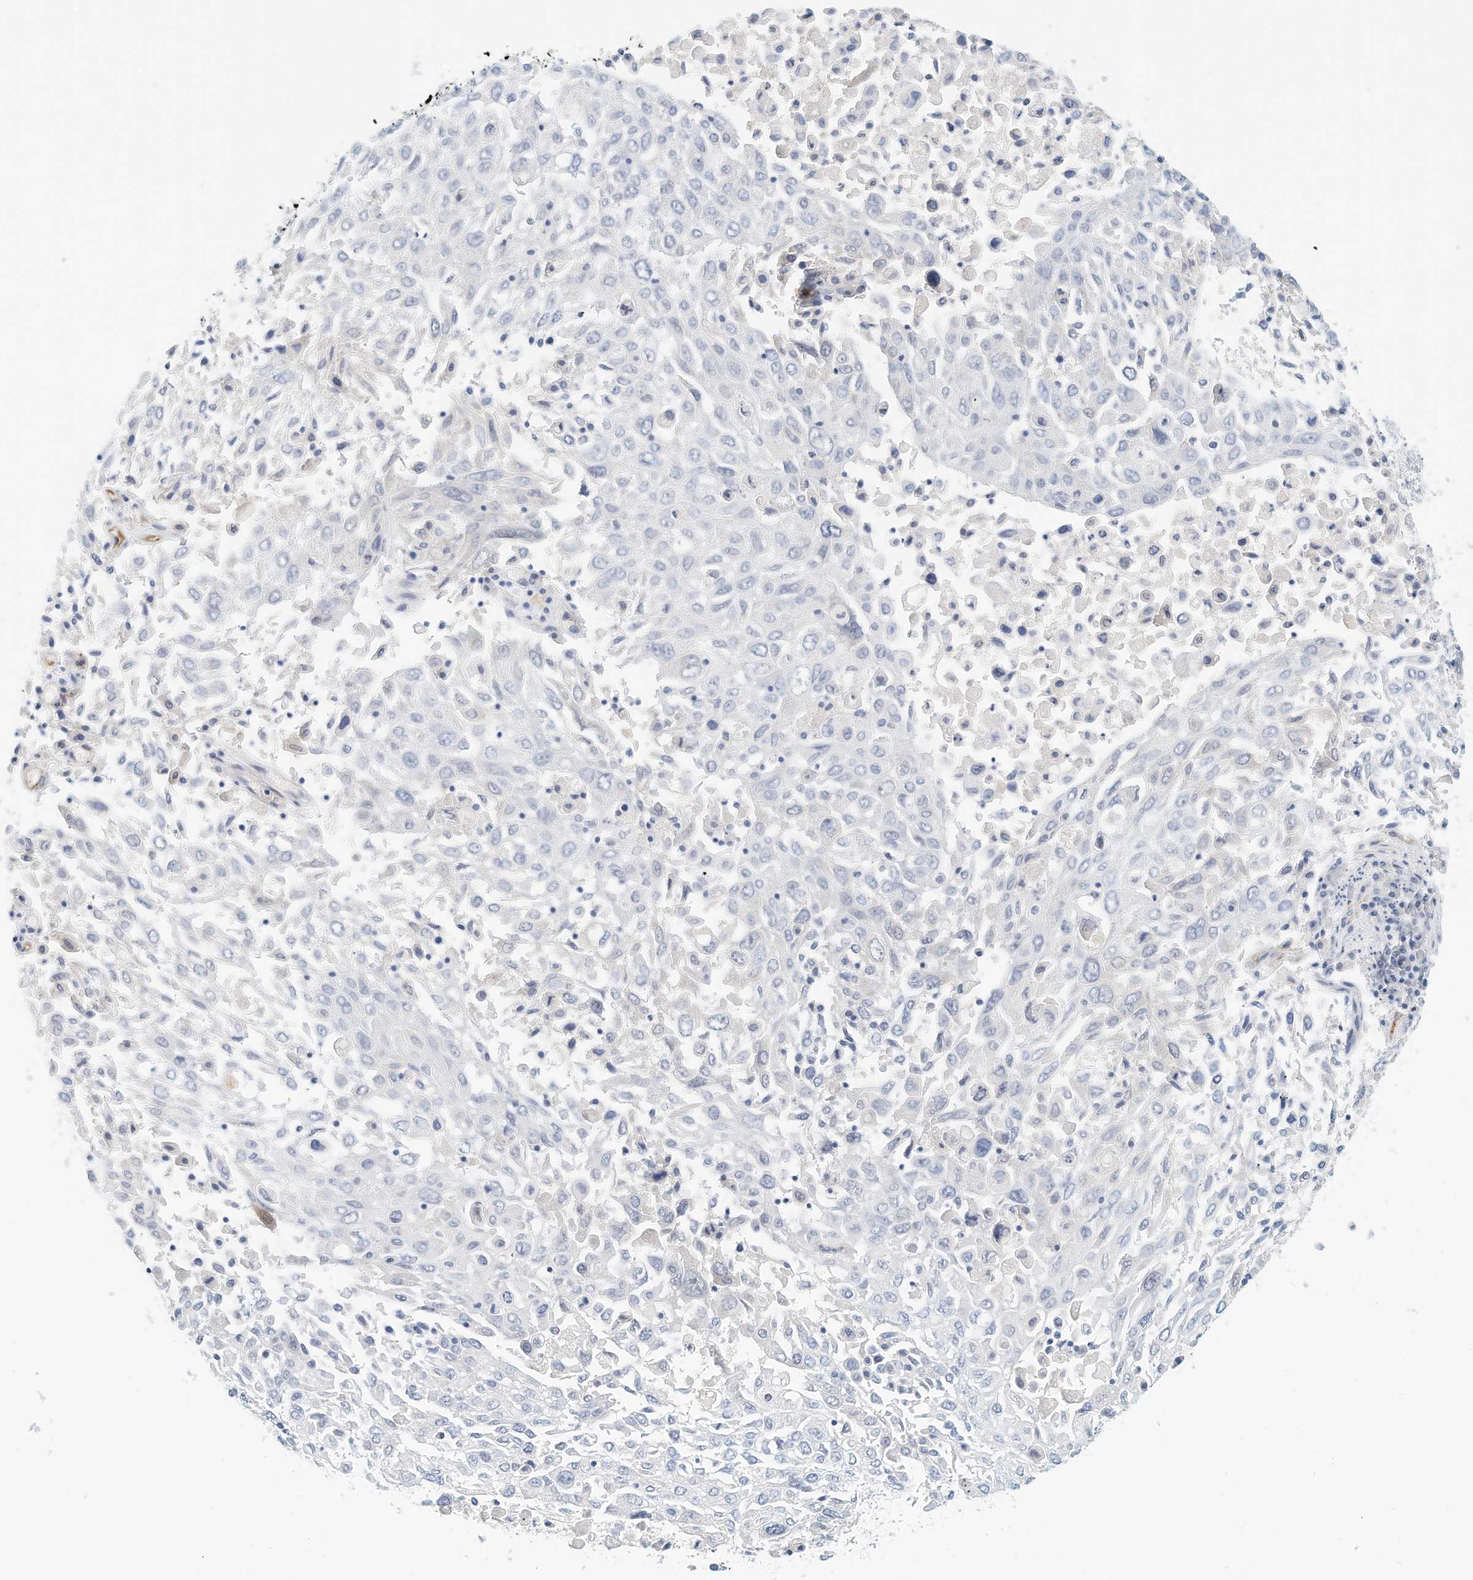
{"staining": {"intensity": "negative", "quantity": "none", "location": "none"}, "tissue": "lung cancer", "cell_type": "Tumor cells", "image_type": "cancer", "snomed": [{"axis": "morphology", "description": "Squamous cell carcinoma, NOS"}, {"axis": "topography", "description": "Lung"}], "caption": "This is an IHC micrograph of human squamous cell carcinoma (lung). There is no positivity in tumor cells.", "gene": "ARHGAP28", "patient": {"sex": "male", "age": 65}}